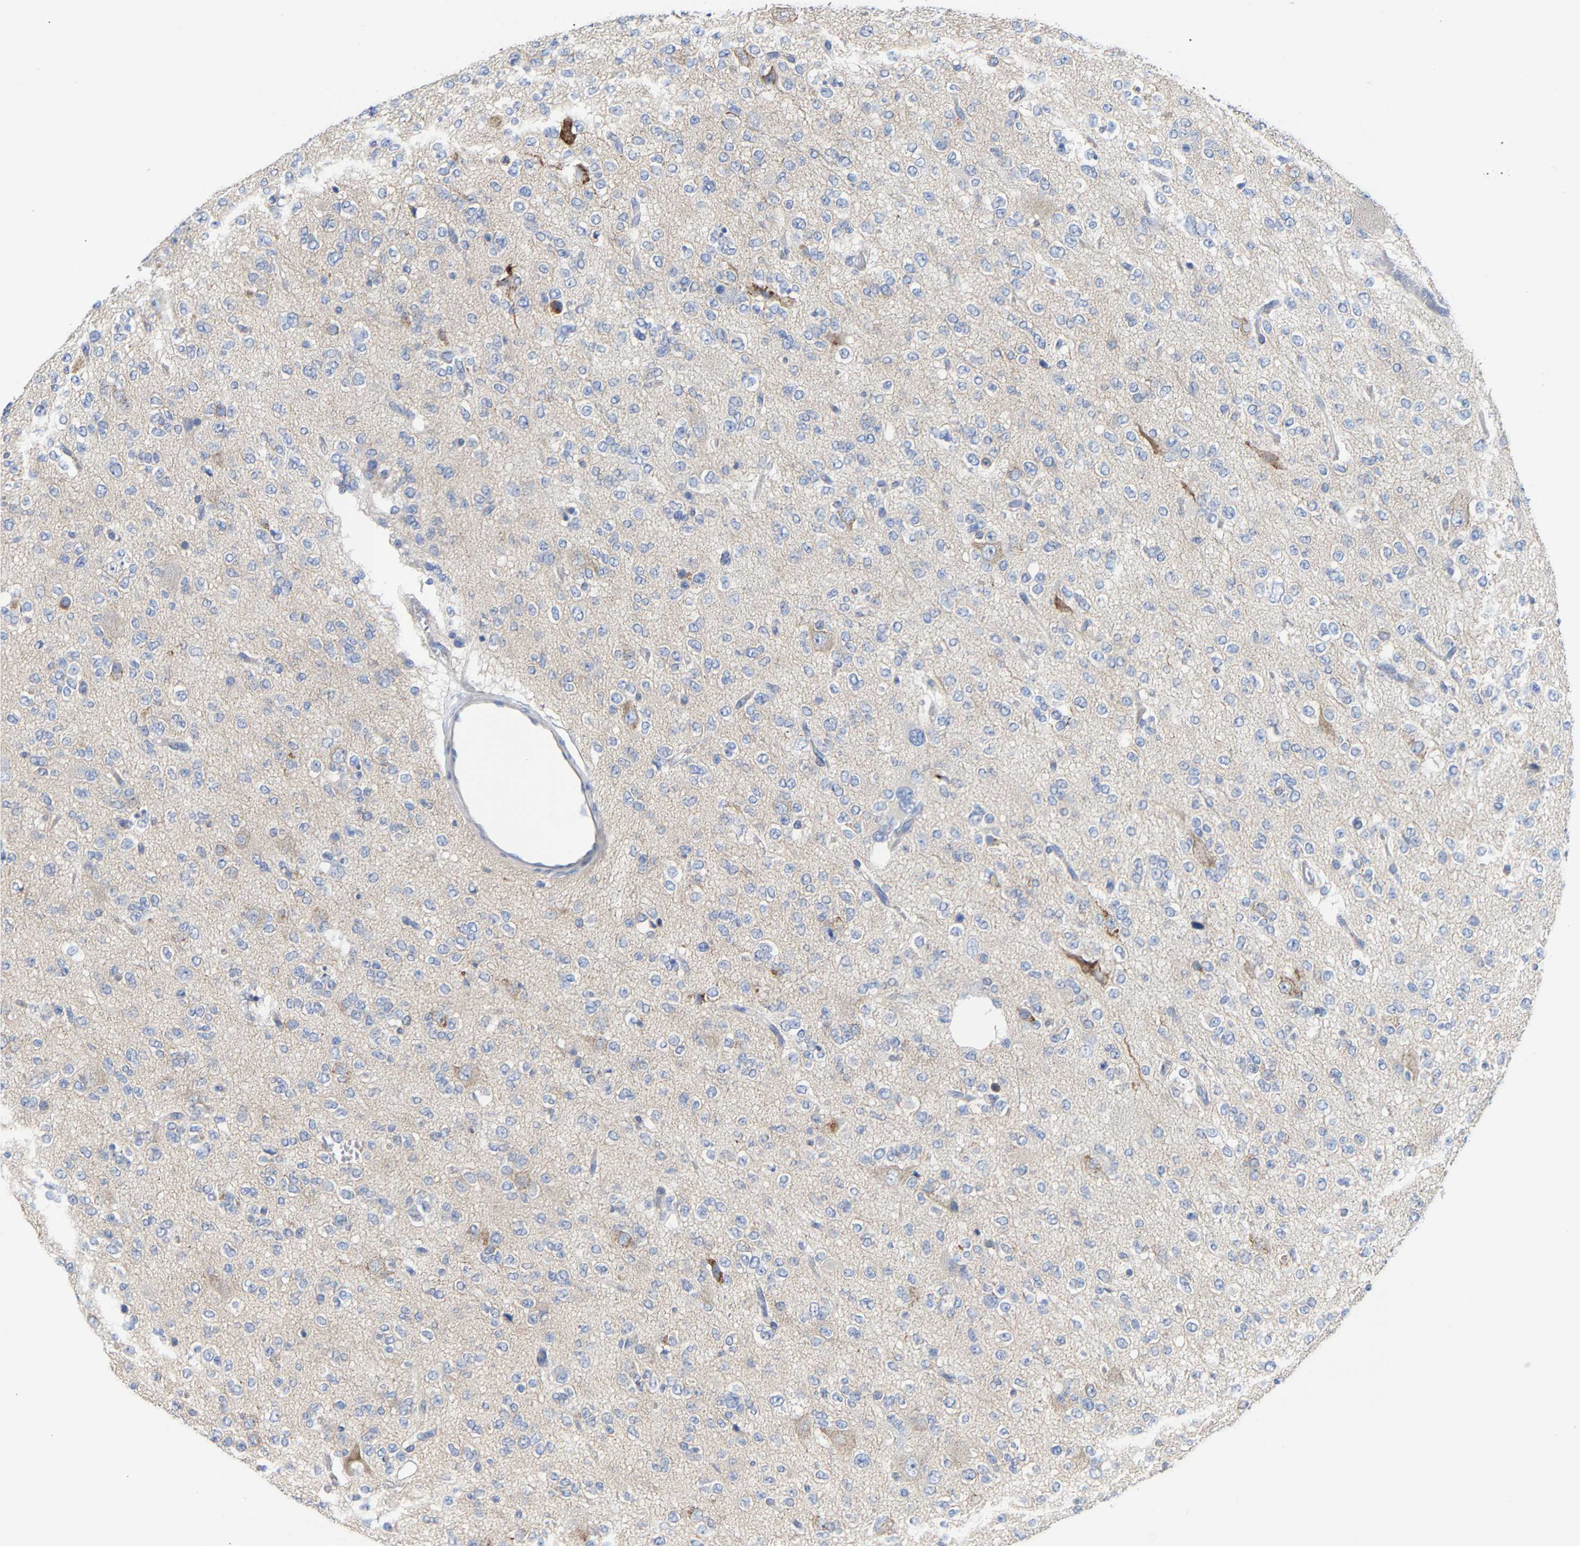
{"staining": {"intensity": "weak", "quantity": "<25%", "location": "cytoplasmic/membranous"}, "tissue": "glioma", "cell_type": "Tumor cells", "image_type": "cancer", "snomed": [{"axis": "morphology", "description": "Glioma, malignant, Low grade"}, {"axis": "topography", "description": "Brain"}], "caption": "Immunohistochemical staining of human glioma reveals no significant positivity in tumor cells. (Brightfield microscopy of DAB (3,3'-diaminobenzidine) immunohistochemistry at high magnification).", "gene": "PPP1R15A", "patient": {"sex": "male", "age": 38}}